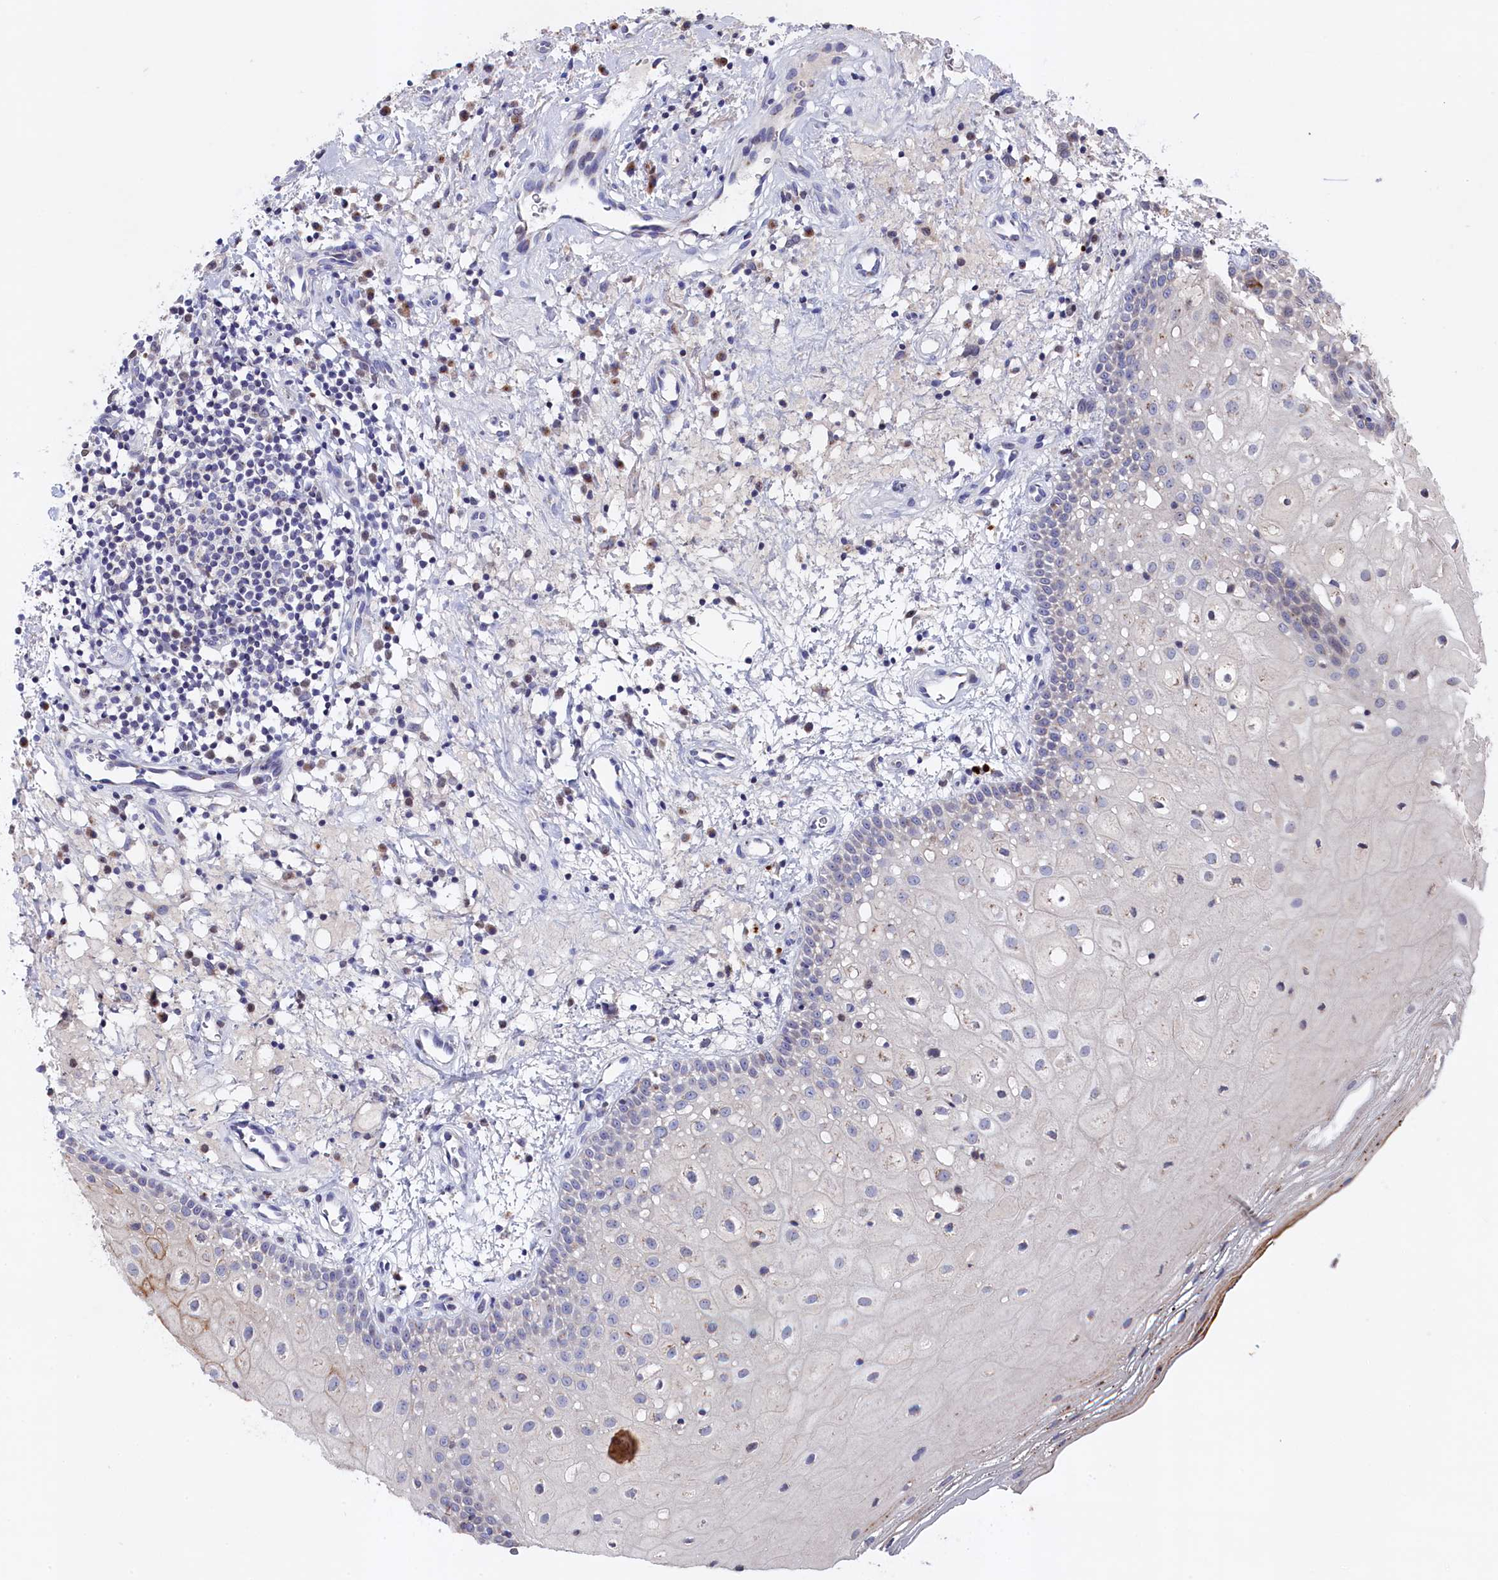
{"staining": {"intensity": "strong", "quantity": "<25%", "location": "cytoplasmic/membranous"}, "tissue": "oral mucosa", "cell_type": "Squamous epithelial cells", "image_type": "normal", "snomed": [{"axis": "morphology", "description": "Normal tissue, NOS"}, {"axis": "topography", "description": "Oral tissue"}], "caption": "IHC of benign human oral mucosa demonstrates medium levels of strong cytoplasmic/membranous expression in approximately <25% of squamous epithelial cells. (Stains: DAB (3,3'-diaminobenzidine) in brown, nuclei in blue, Microscopy: brightfield microscopy at high magnification).", "gene": "GPR108", "patient": {"sex": "male", "age": 74}}